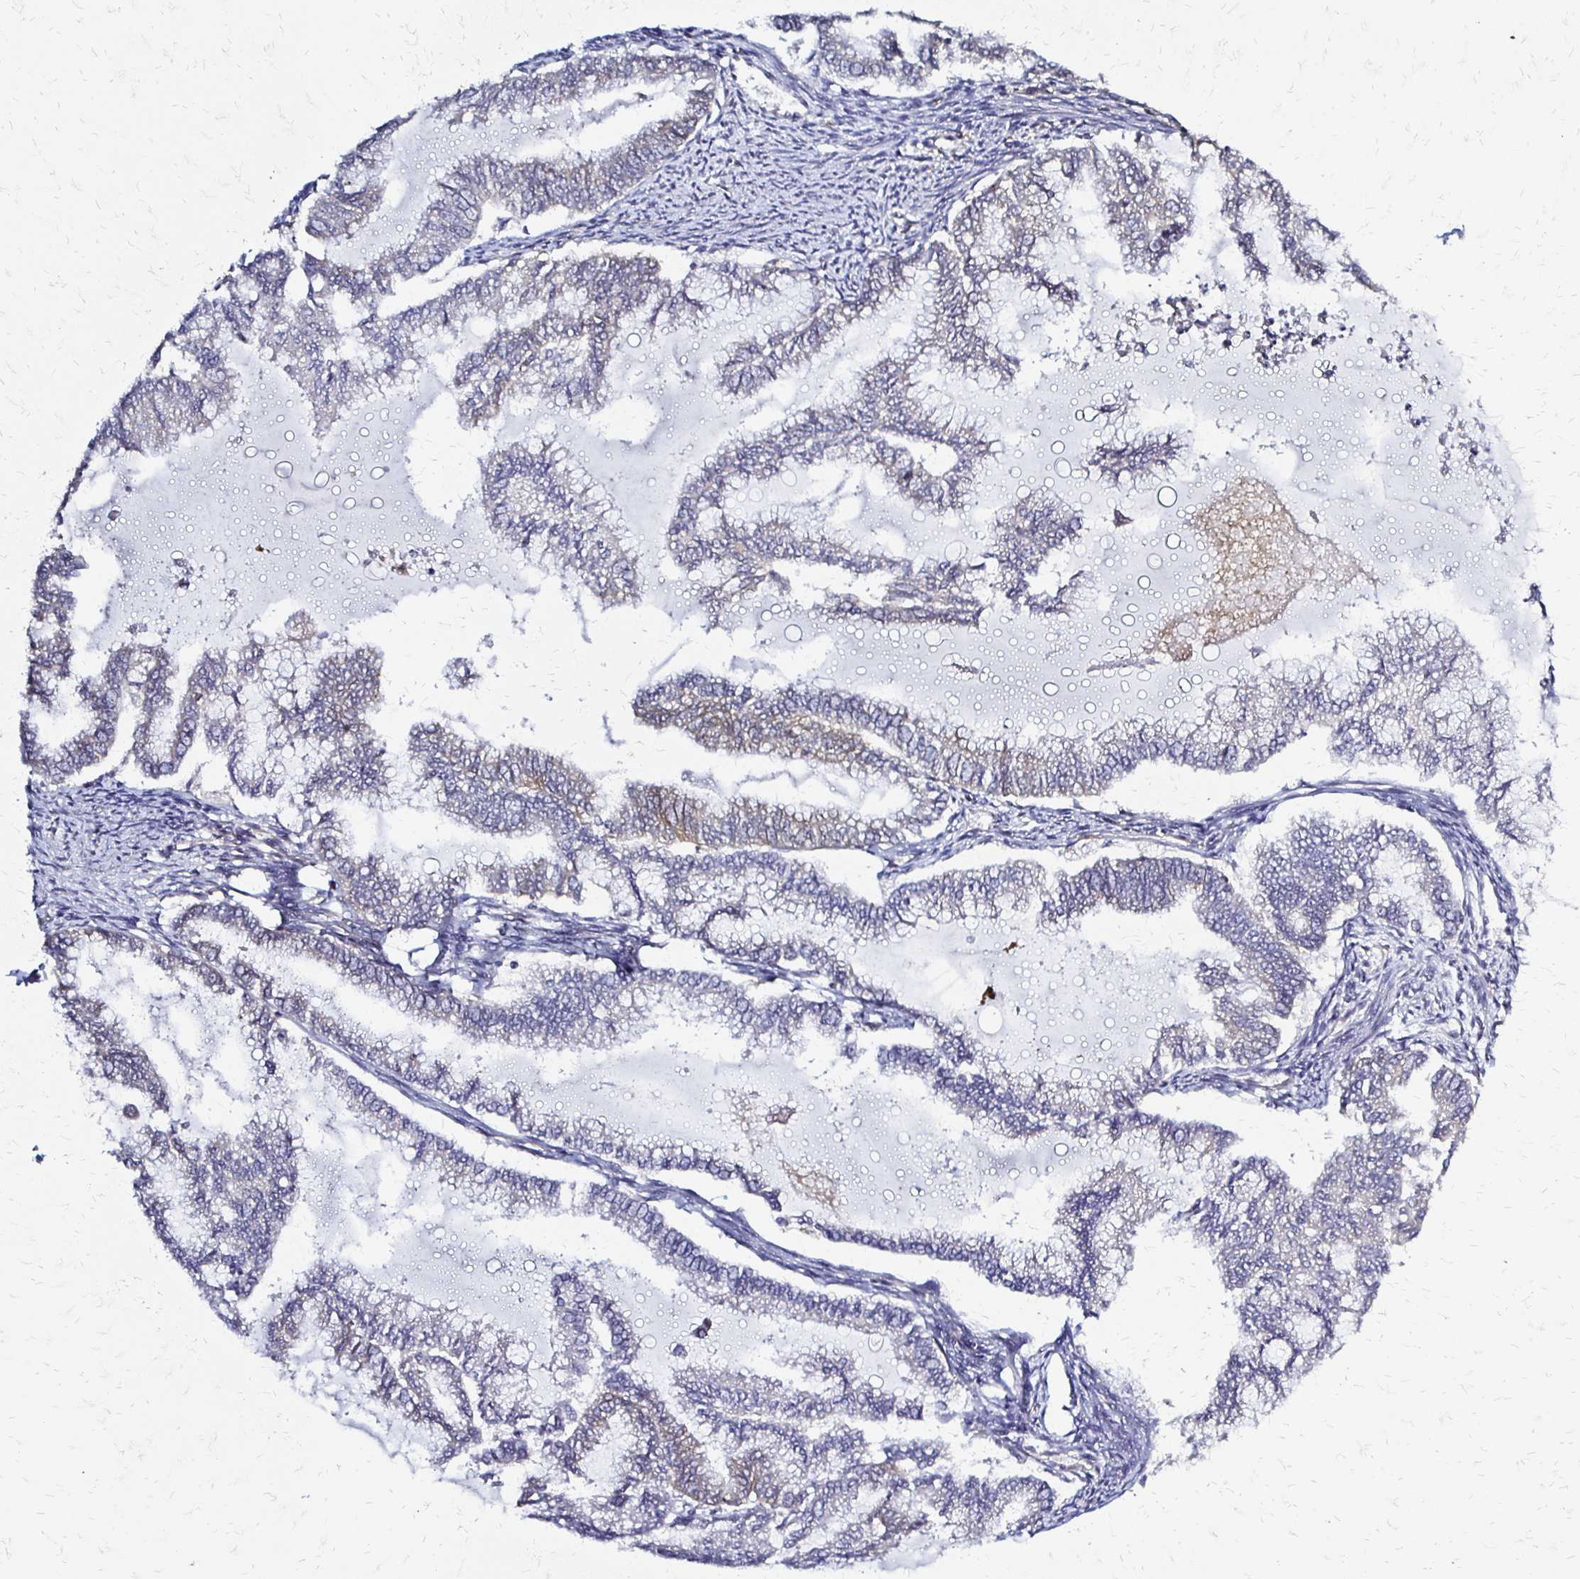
{"staining": {"intensity": "weak", "quantity": "<25%", "location": "cytoplasmic/membranous"}, "tissue": "endometrial cancer", "cell_type": "Tumor cells", "image_type": "cancer", "snomed": [{"axis": "morphology", "description": "Adenocarcinoma, NOS"}, {"axis": "topography", "description": "Endometrium"}], "caption": "Immunohistochemistry (IHC) image of neoplastic tissue: human endometrial cancer stained with DAB displays no significant protein staining in tumor cells.", "gene": "SLC9A9", "patient": {"sex": "female", "age": 79}}